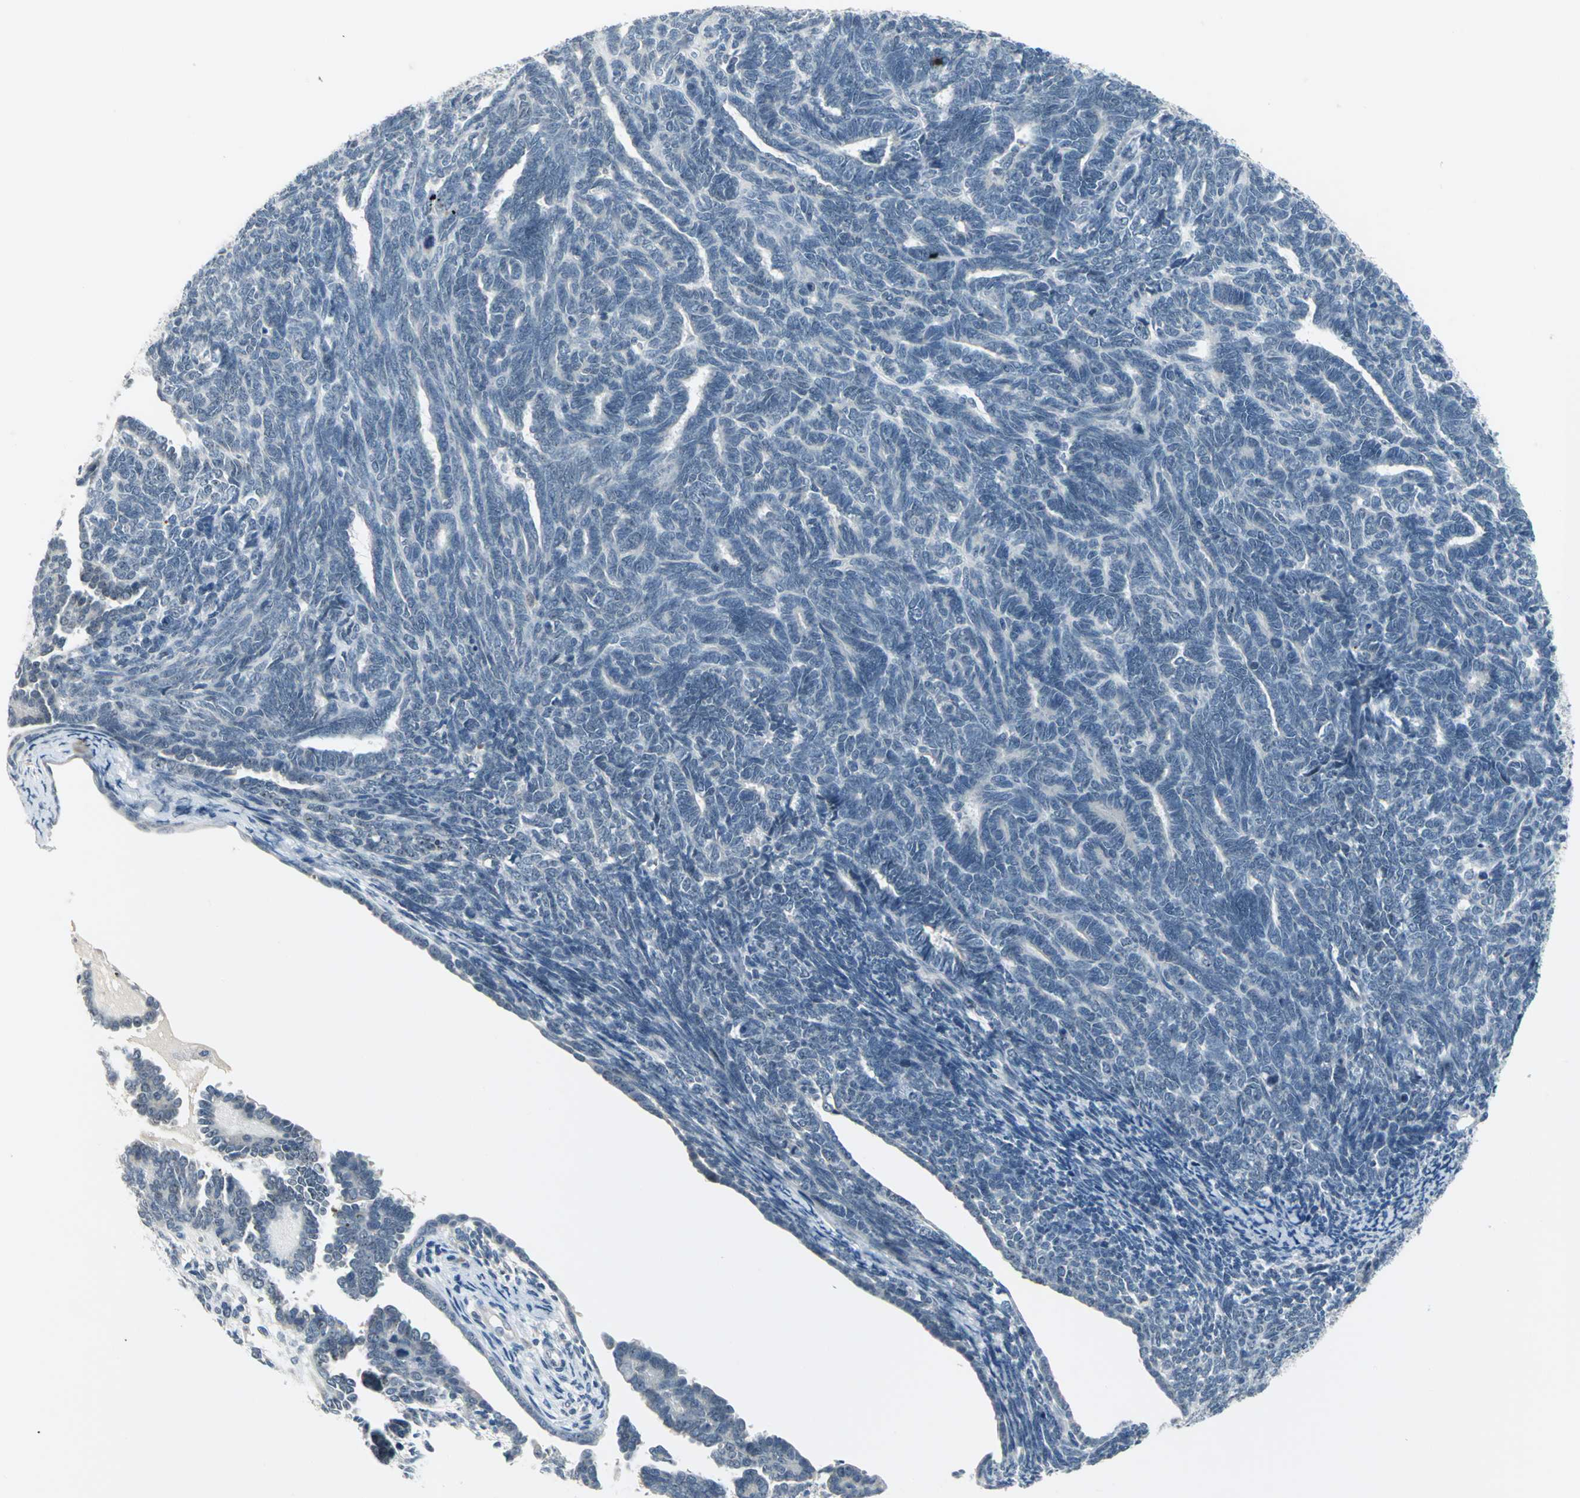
{"staining": {"intensity": "weak", "quantity": "<25%", "location": "nuclear"}, "tissue": "endometrial cancer", "cell_type": "Tumor cells", "image_type": "cancer", "snomed": [{"axis": "morphology", "description": "Neoplasm, malignant, NOS"}, {"axis": "topography", "description": "Endometrium"}], "caption": "Tumor cells show no significant positivity in endometrial neoplasm (malignant).", "gene": "MYBBP1A", "patient": {"sex": "female", "age": 74}}